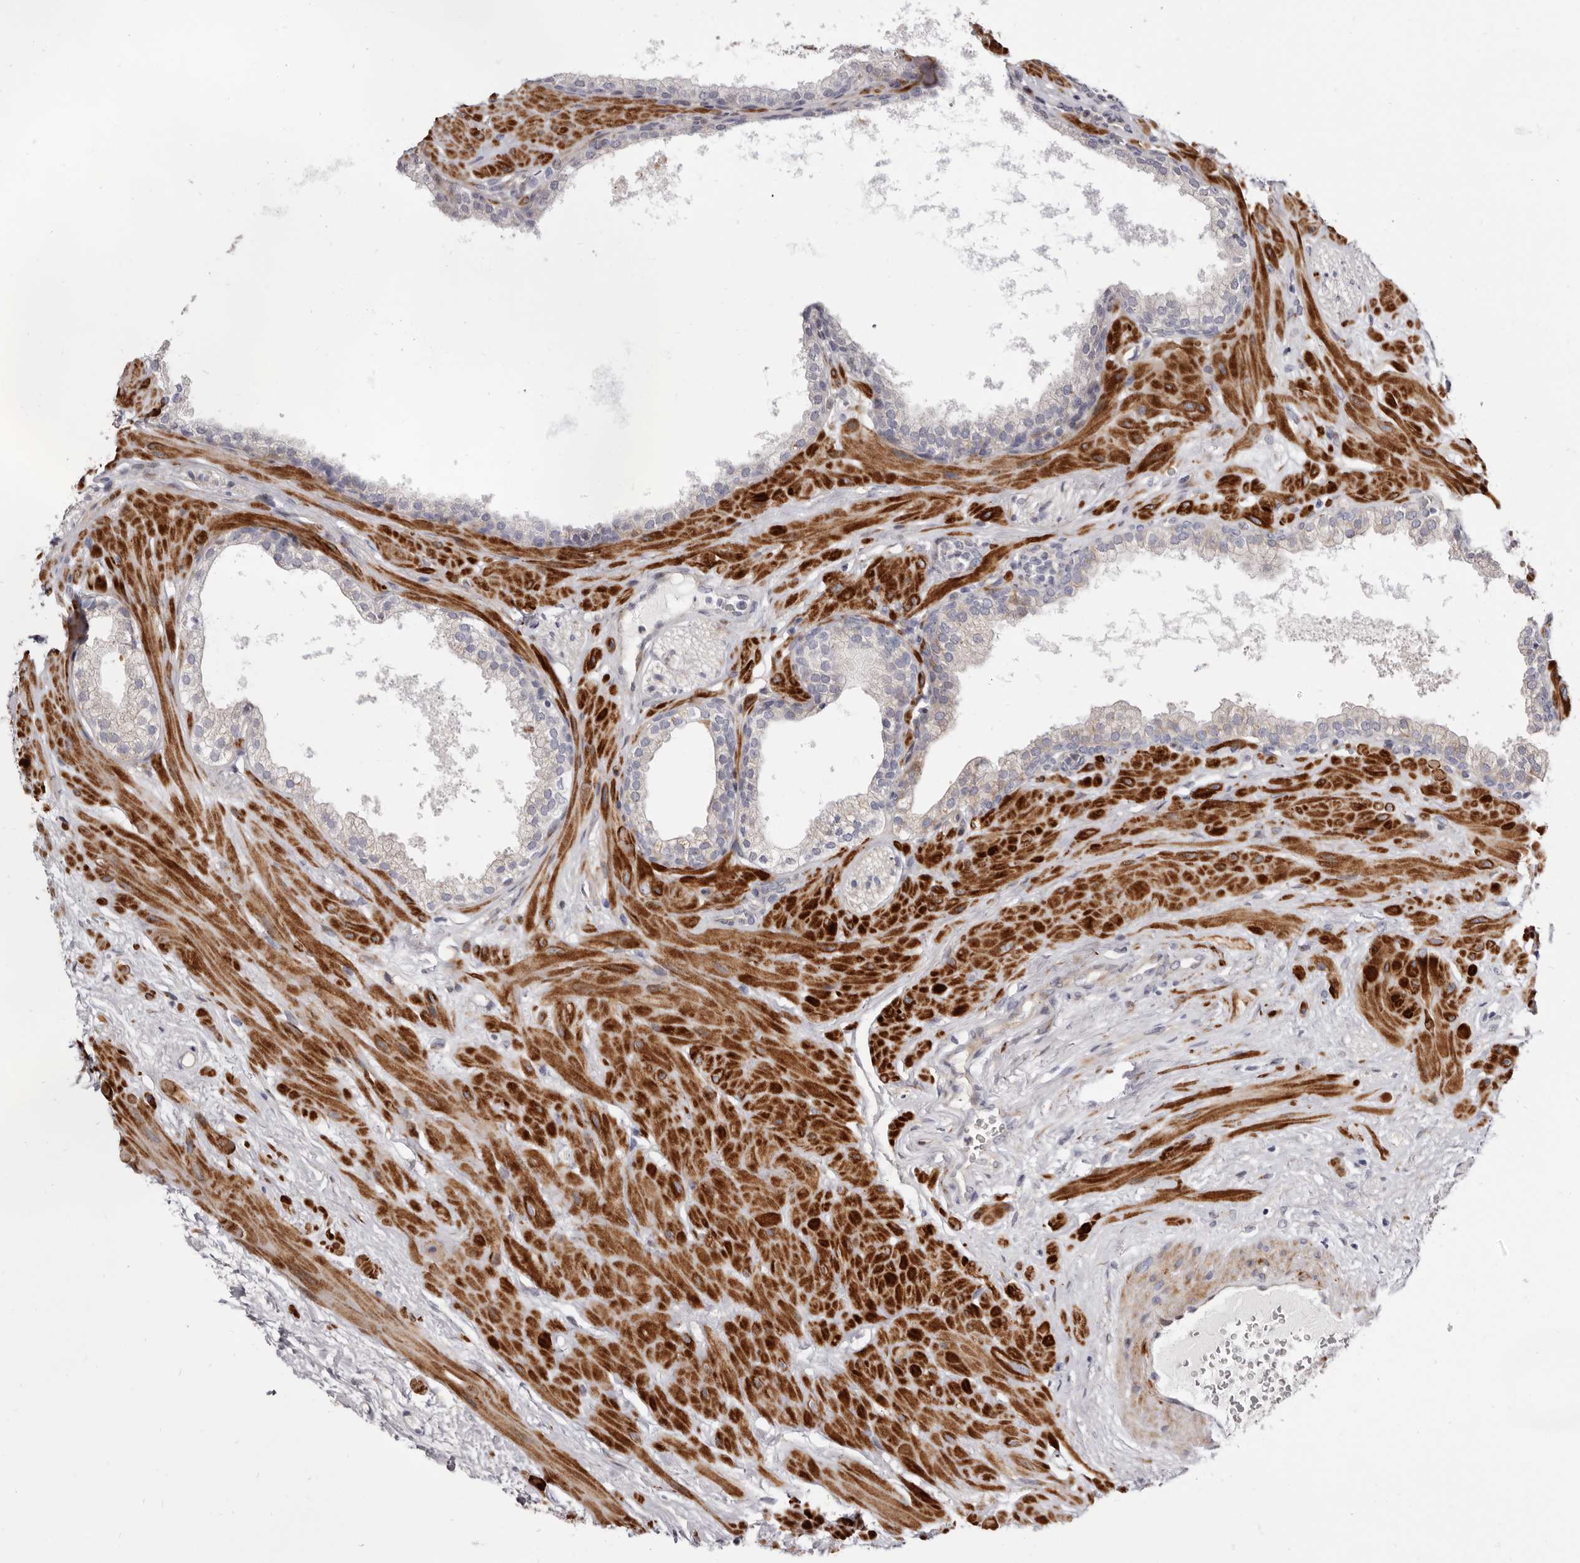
{"staining": {"intensity": "moderate", "quantity": "<25%", "location": "cytoplasmic/membranous"}, "tissue": "prostate", "cell_type": "Glandular cells", "image_type": "normal", "snomed": [{"axis": "morphology", "description": "Normal tissue, NOS"}, {"axis": "morphology", "description": "Urothelial carcinoma, Low grade"}, {"axis": "topography", "description": "Urinary bladder"}, {"axis": "topography", "description": "Prostate"}], "caption": "Protein expression analysis of benign human prostate reveals moderate cytoplasmic/membranous staining in approximately <25% of glandular cells. The protein is shown in brown color, while the nuclei are stained blue.", "gene": "AIDA", "patient": {"sex": "male", "age": 60}}